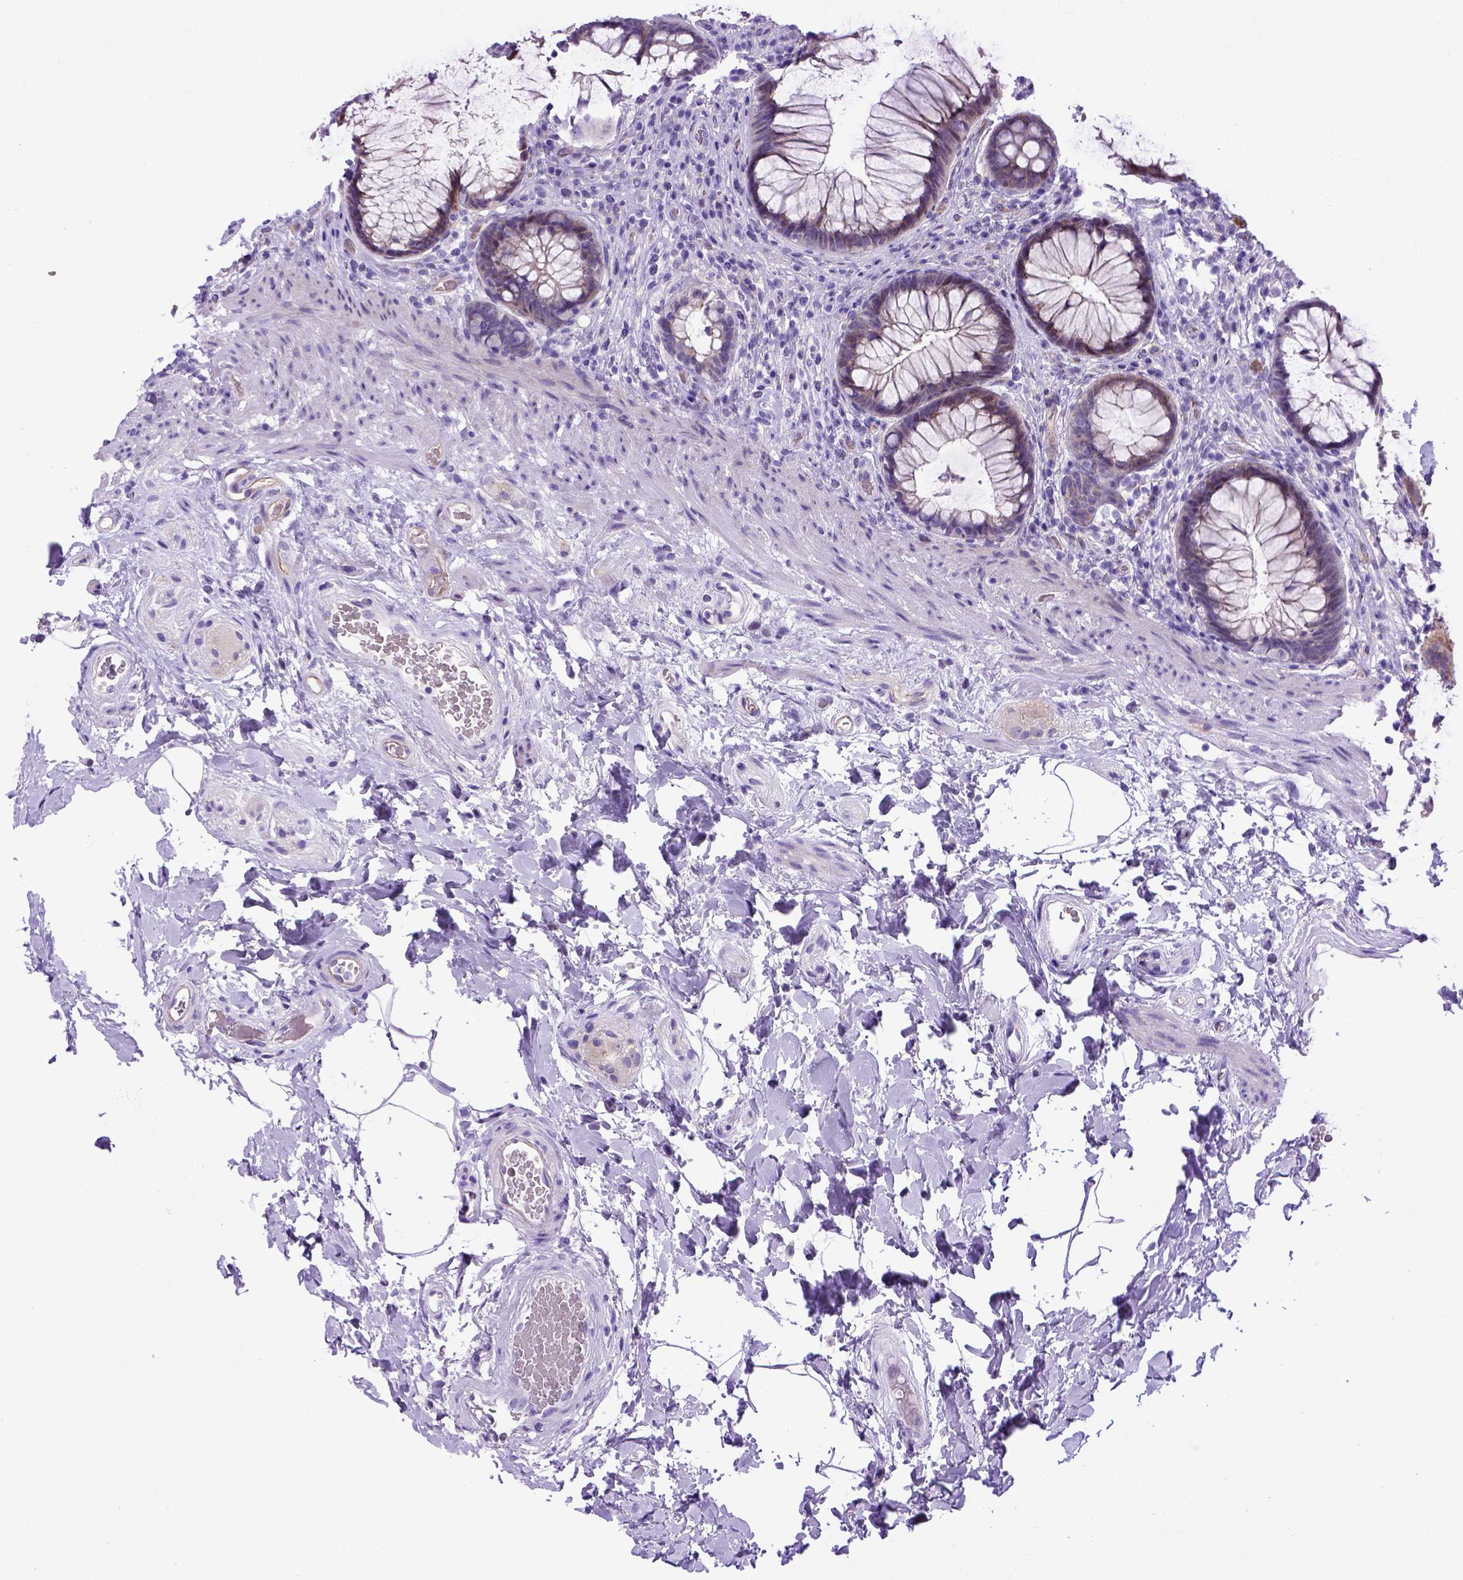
{"staining": {"intensity": "strong", "quantity": ">75%", "location": "cytoplasmic/membranous"}, "tissue": "rectum", "cell_type": "Glandular cells", "image_type": "normal", "snomed": [{"axis": "morphology", "description": "Normal tissue, NOS"}, {"axis": "topography", "description": "Smooth muscle"}, {"axis": "topography", "description": "Rectum"}], "caption": "Immunohistochemistry staining of unremarkable rectum, which displays high levels of strong cytoplasmic/membranous expression in about >75% of glandular cells indicating strong cytoplasmic/membranous protein staining. The staining was performed using DAB (brown) for protein detection and nuclei were counterstained in hematoxylin (blue).", "gene": "ADAM12", "patient": {"sex": "male", "age": 53}}